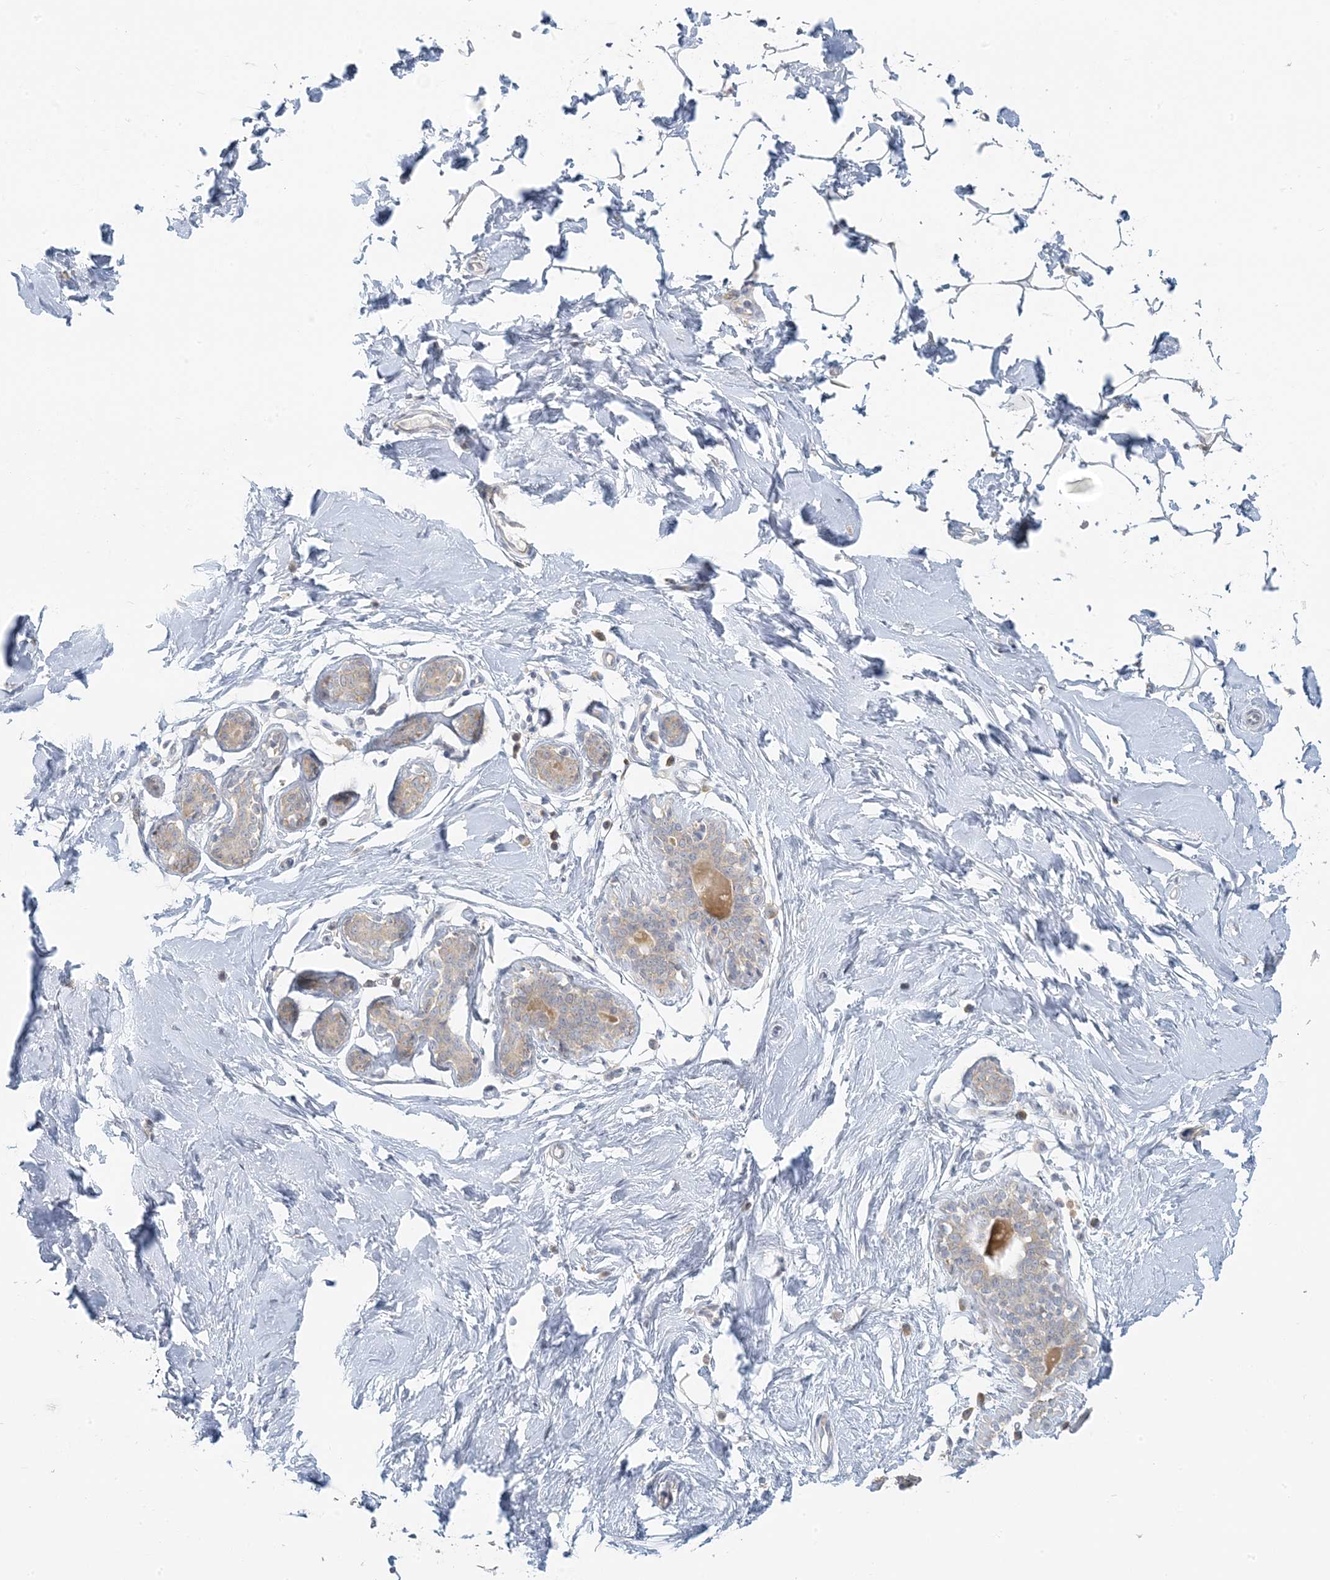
{"staining": {"intensity": "negative", "quantity": "none", "location": "none"}, "tissue": "adipose tissue", "cell_type": "Adipocytes", "image_type": "normal", "snomed": [{"axis": "morphology", "description": "Normal tissue, NOS"}, {"axis": "topography", "description": "Breast"}], "caption": "This histopathology image is of normal adipose tissue stained with IHC to label a protein in brown with the nuclei are counter-stained blue. There is no expression in adipocytes. Nuclei are stained in blue.", "gene": "EEFSEC", "patient": {"sex": "female", "age": 23}}